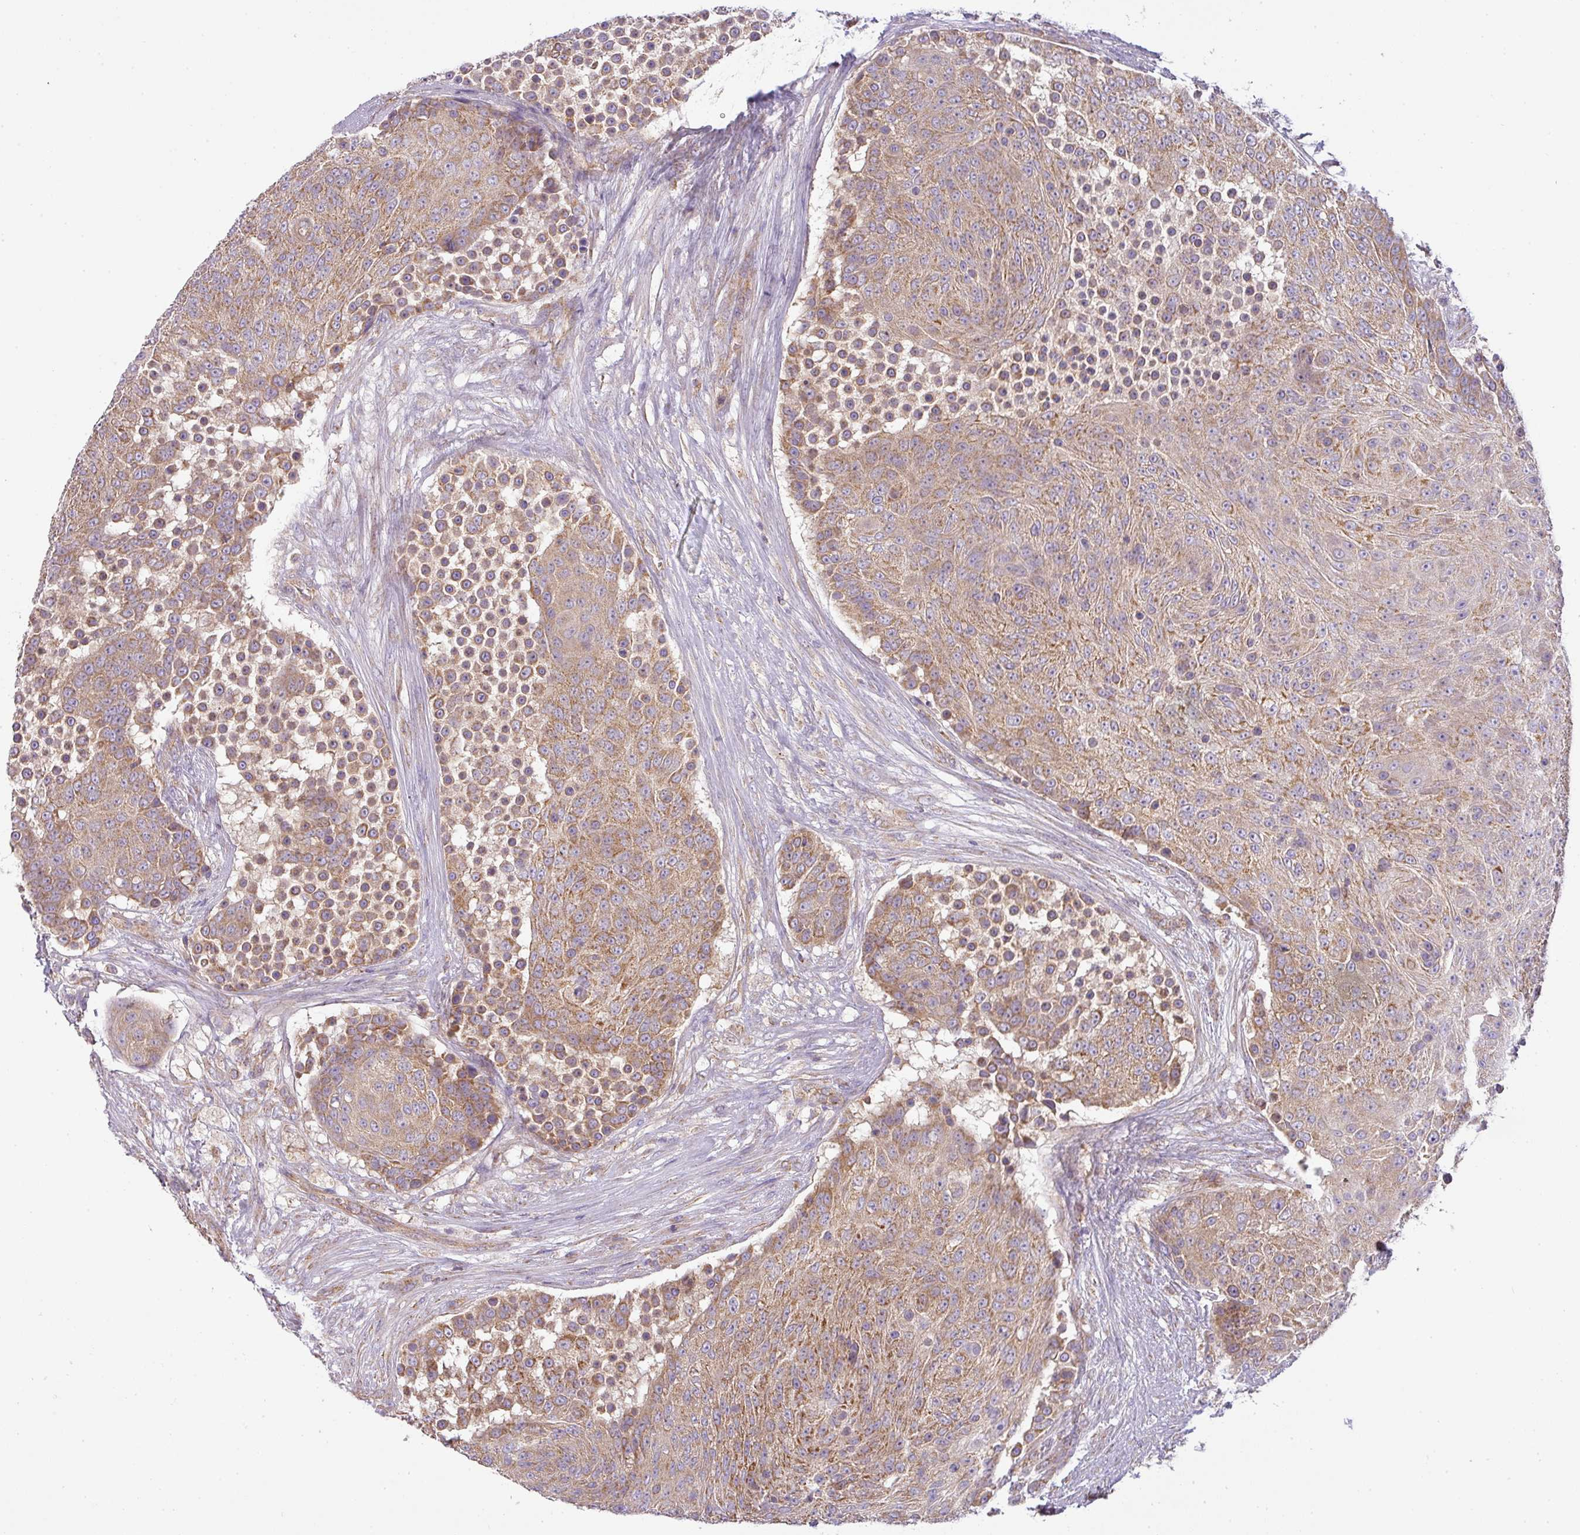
{"staining": {"intensity": "moderate", "quantity": ">75%", "location": "cytoplasmic/membranous"}, "tissue": "urothelial cancer", "cell_type": "Tumor cells", "image_type": "cancer", "snomed": [{"axis": "morphology", "description": "Urothelial carcinoma, High grade"}, {"axis": "topography", "description": "Urinary bladder"}], "caption": "Human urothelial cancer stained for a protein (brown) displays moderate cytoplasmic/membranous positive expression in approximately >75% of tumor cells.", "gene": "ZNF211", "patient": {"sex": "female", "age": 63}}